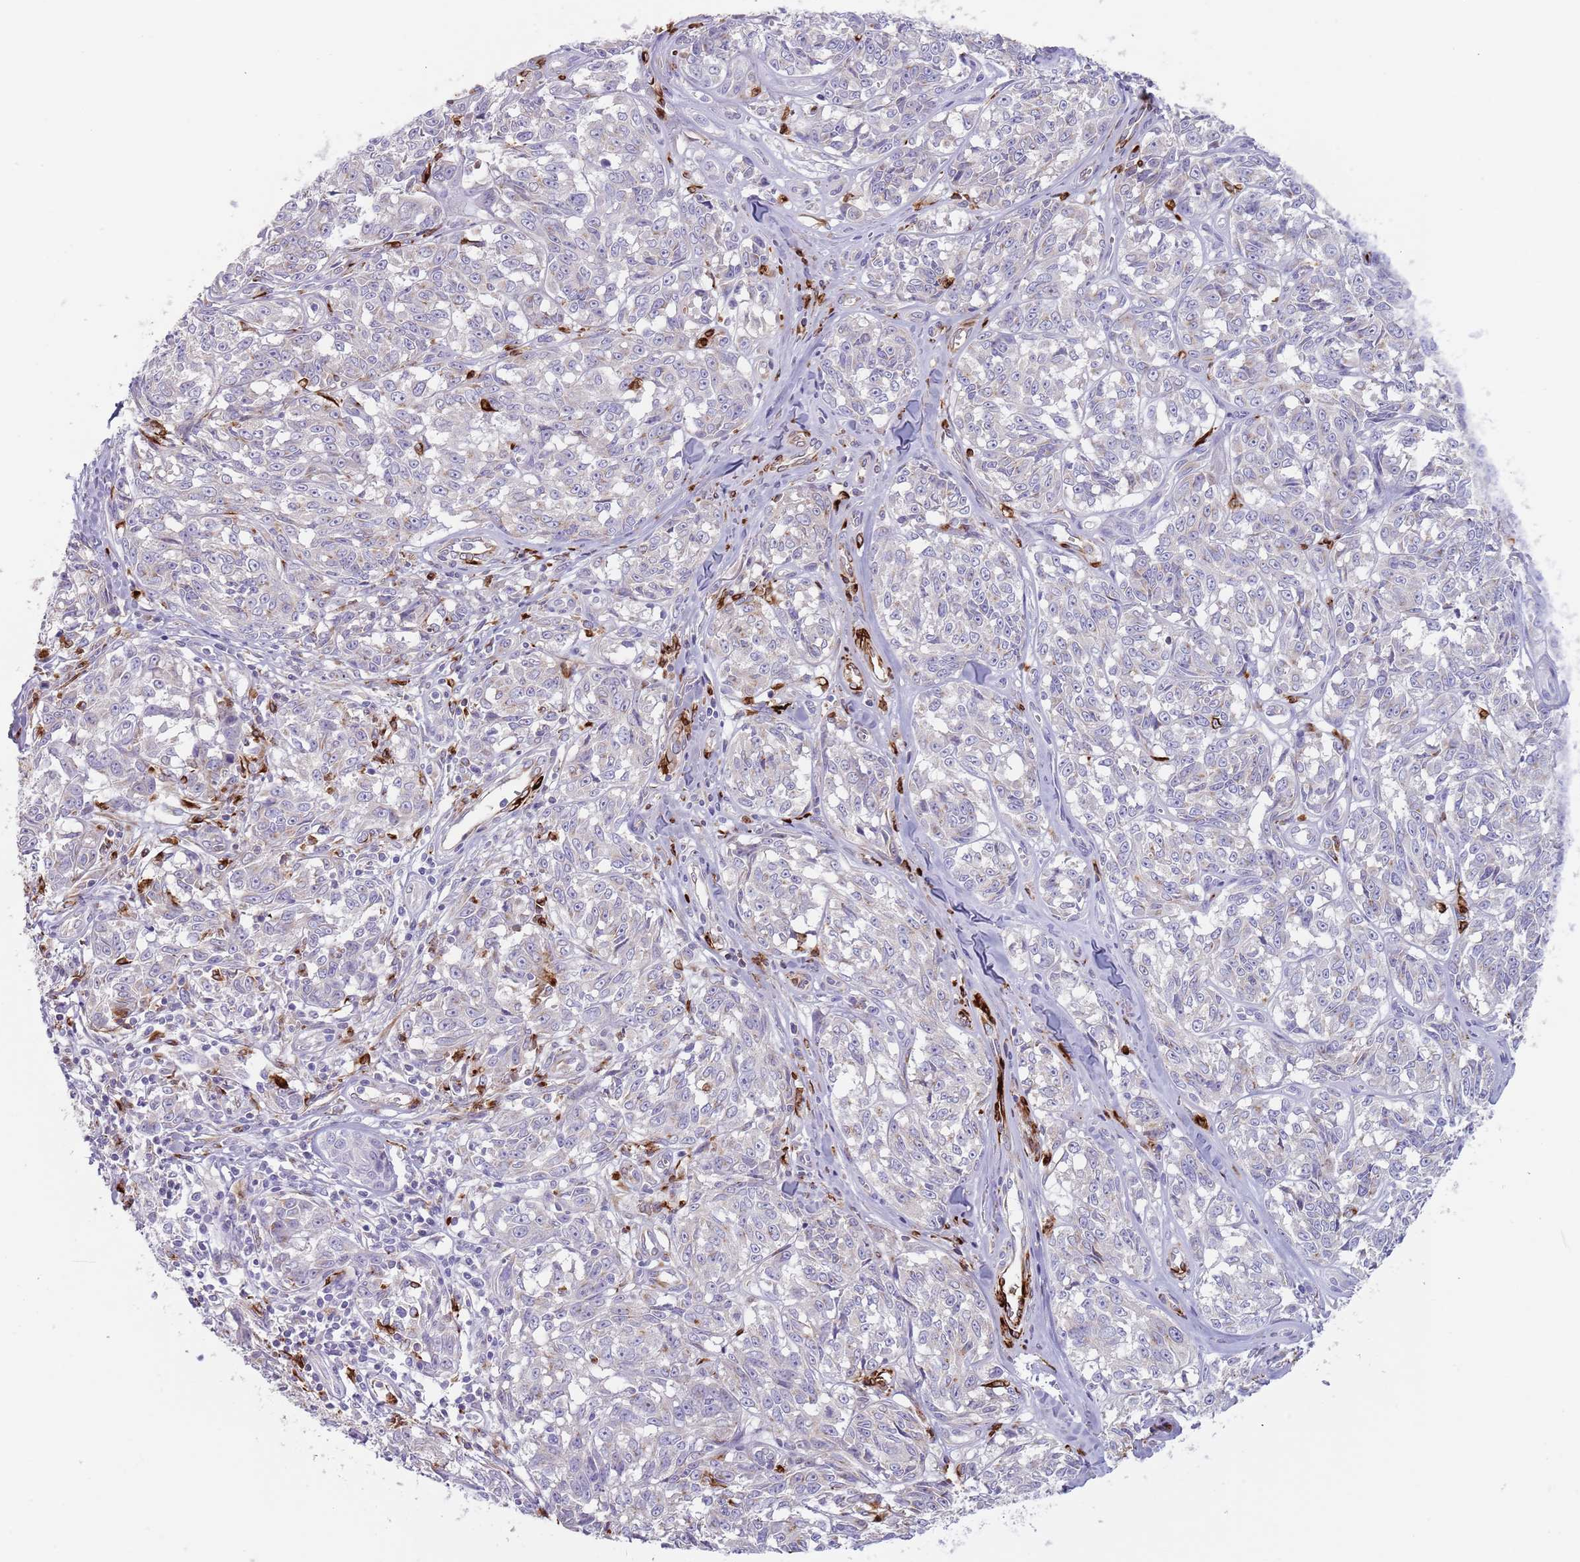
{"staining": {"intensity": "negative", "quantity": "none", "location": "none"}, "tissue": "melanoma", "cell_type": "Tumor cells", "image_type": "cancer", "snomed": [{"axis": "morphology", "description": "Normal tissue, NOS"}, {"axis": "morphology", "description": "Malignant melanoma, NOS"}, {"axis": "topography", "description": "Skin"}], "caption": "Immunohistochemistry micrograph of neoplastic tissue: malignant melanoma stained with DAB (3,3'-diaminobenzidine) shows no significant protein staining in tumor cells. Brightfield microscopy of immunohistochemistry (IHC) stained with DAB (brown) and hematoxylin (blue), captured at high magnification.", "gene": "TMEM251", "patient": {"sex": "female", "age": 64}}